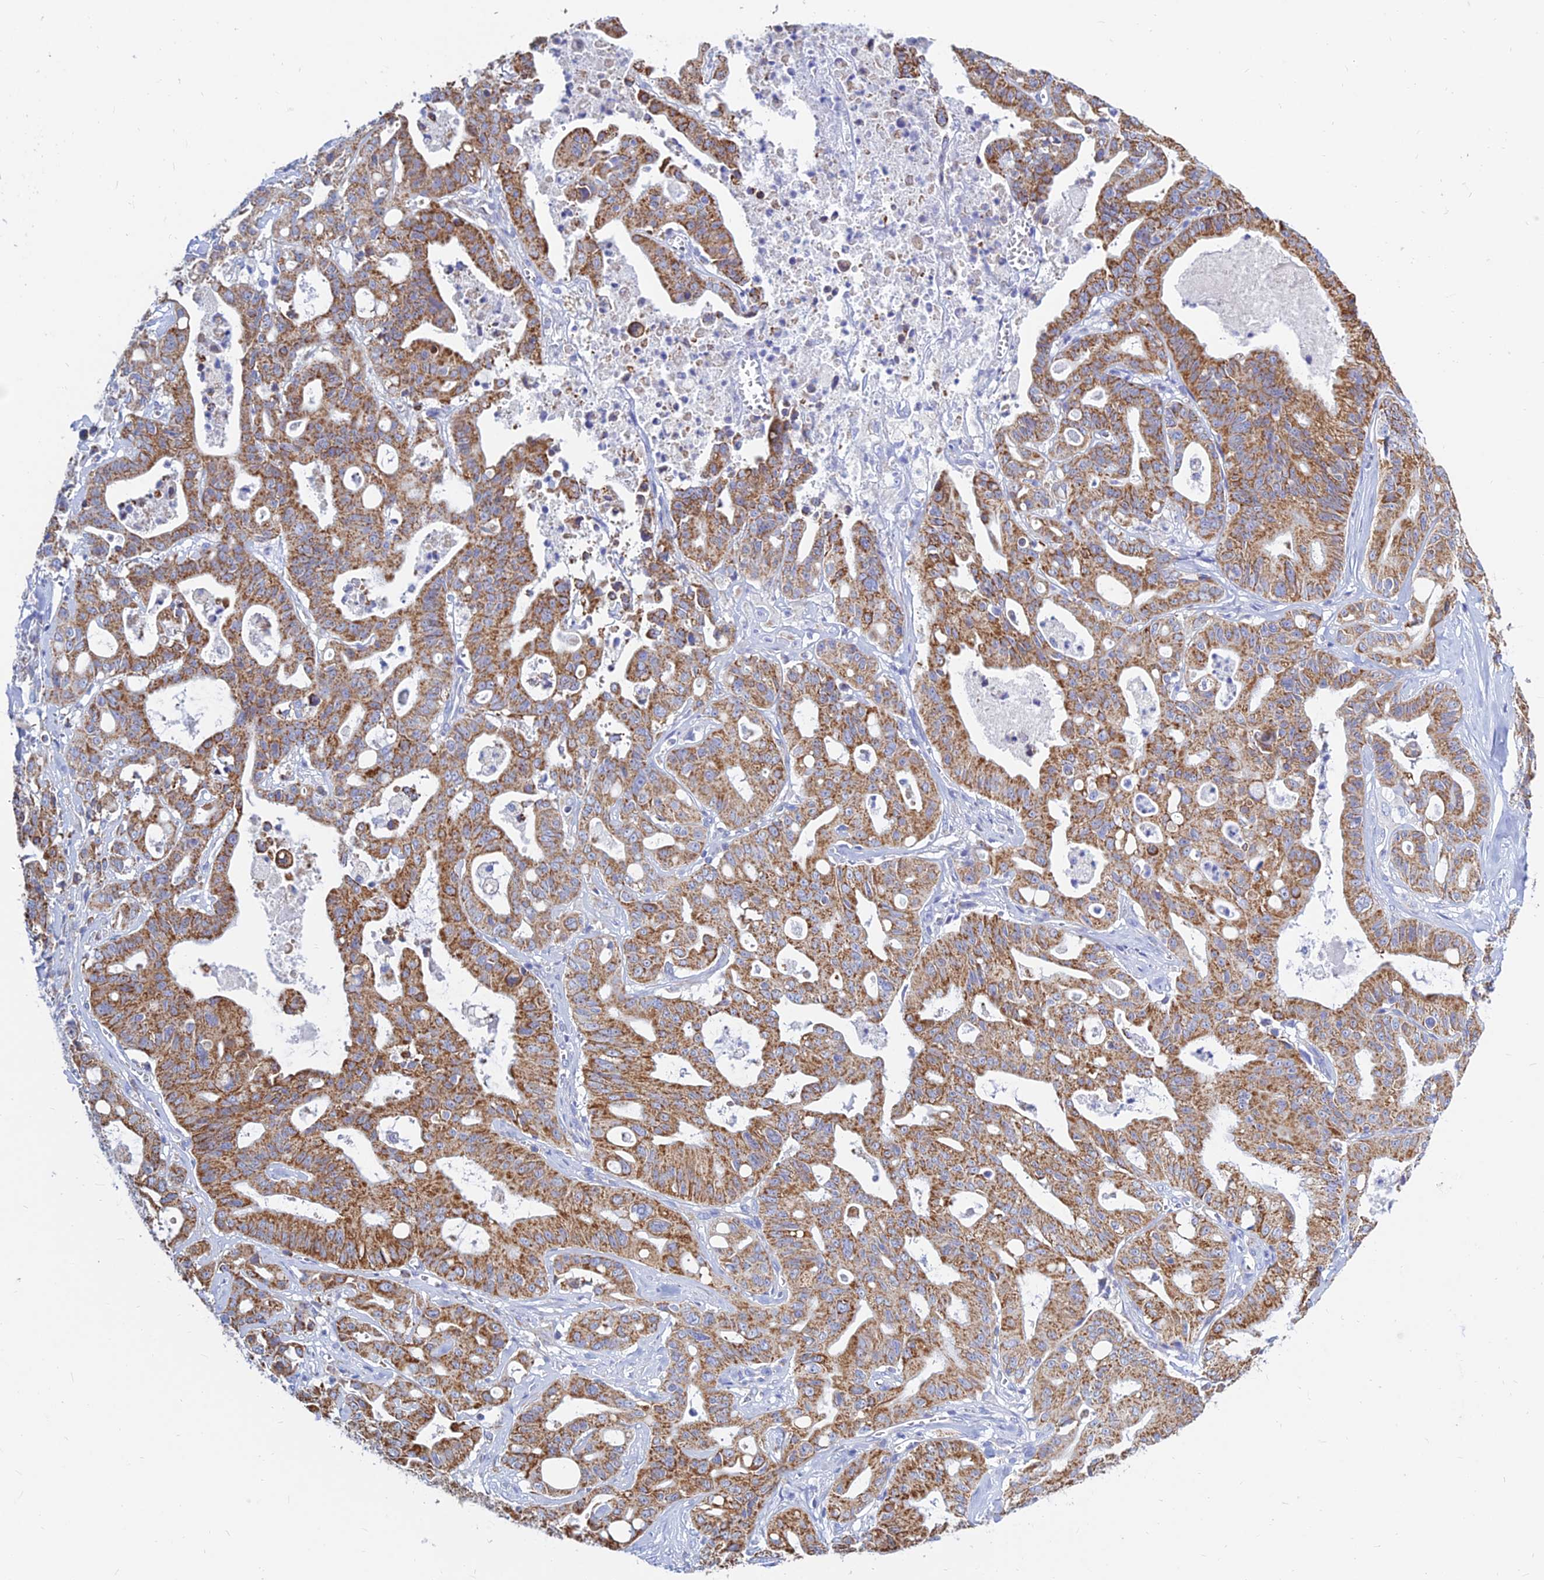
{"staining": {"intensity": "moderate", "quantity": ">75%", "location": "cytoplasmic/membranous"}, "tissue": "ovarian cancer", "cell_type": "Tumor cells", "image_type": "cancer", "snomed": [{"axis": "morphology", "description": "Cystadenocarcinoma, mucinous, NOS"}, {"axis": "topography", "description": "Ovary"}], "caption": "Immunohistochemistry (IHC) micrograph of ovarian mucinous cystadenocarcinoma stained for a protein (brown), which displays medium levels of moderate cytoplasmic/membranous staining in about >75% of tumor cells.", "gene": "MGST1", "patient": {"sex": "female", "age": 70}}